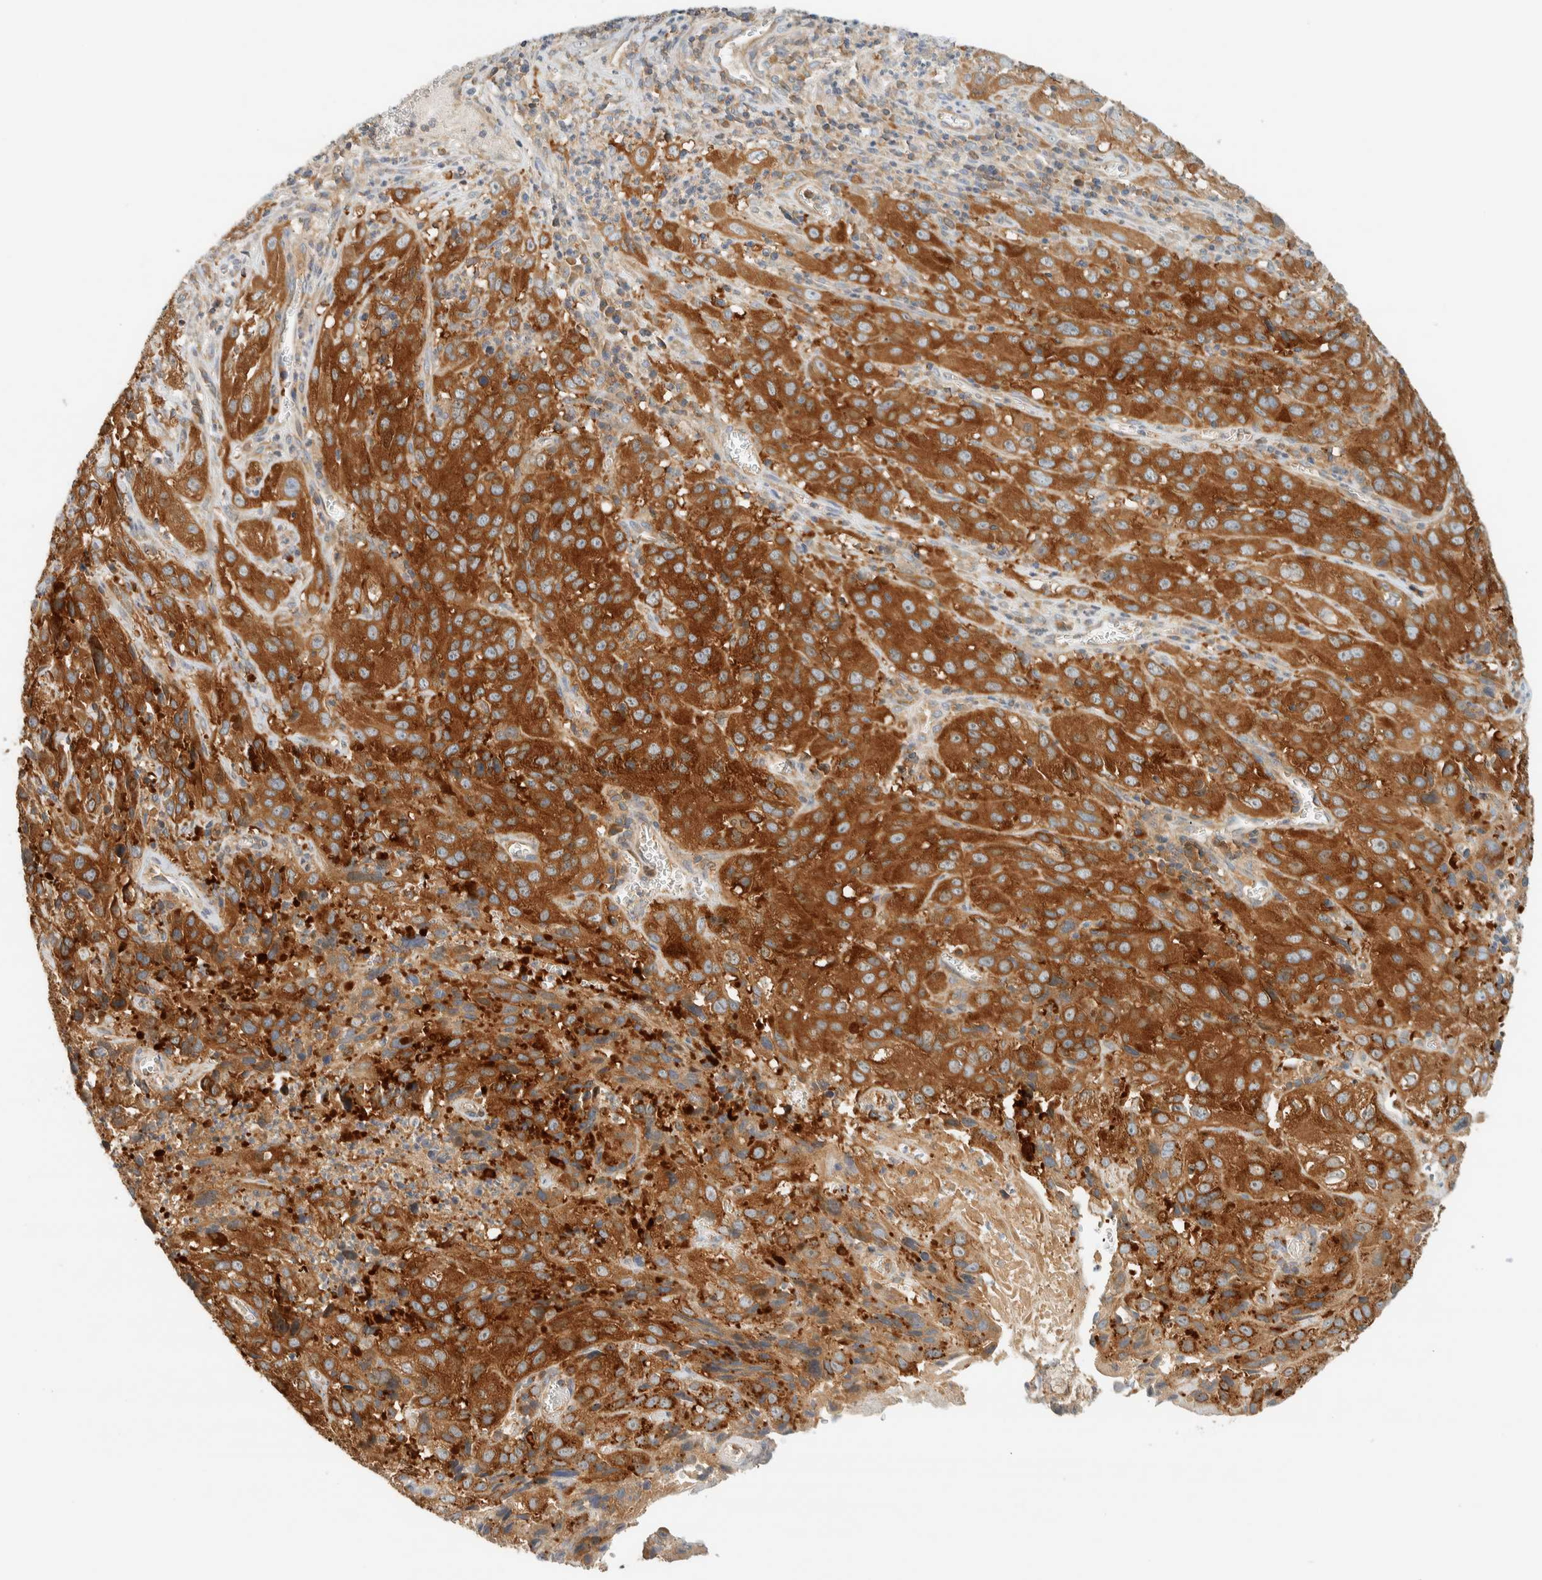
{"staining": {"intensity": "strong", "quantity": ">75%", "location": "cytoplasmic/membranous"}, "tissue": "cervical cancer", "cell_type": "Tumor cells", "image_type": "cancer", "snomed": [{"axis": "morphology", "description": "Squamous cell carcinoma, NOS"}, {"axis": "topography", "description": "Cervix"}], "caption": "Protein positivity by immunohistochemistry (IHC) exhibits strong cytoplasmic/membranous positivity in about >75% of tumor cells in squamous cell carcinoma (cervical).", "gene": "ARFGEF1", "patient": {"sex": "female", "age": 32}}